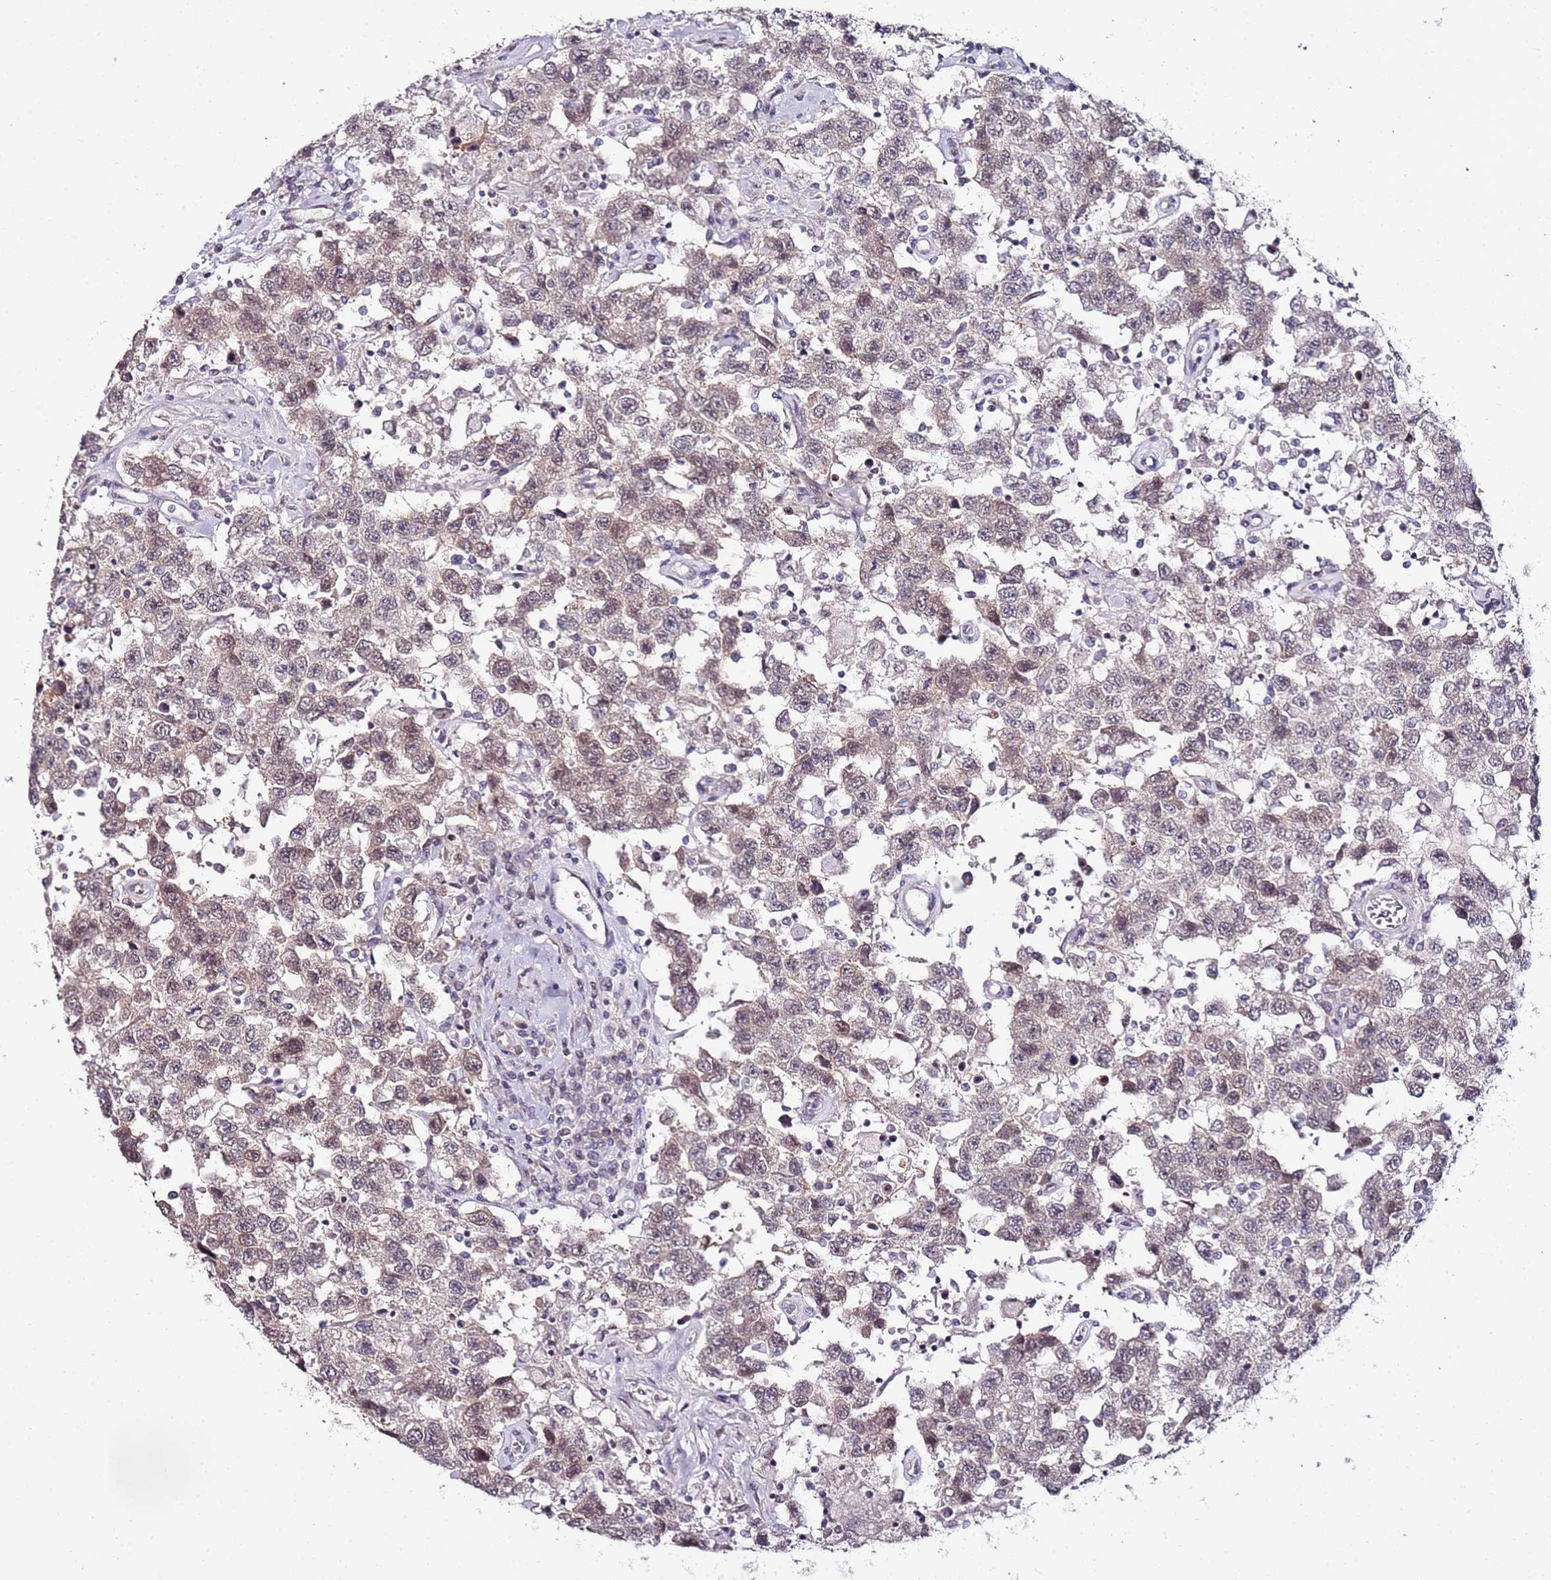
{"staining": {"intensity": "weak", "quantity": "25%-75%", "location": "cytoplasmic/membranous,nuclear"}, "tissue": "testis cancer", "cell_type": "Tumor cells", "image_type": "cancer", "snomed": [{"axis": "morphology", "description": "Seminoma, NOS"}, {"axis": "topography", "description": "Testis"}], "caption": "Immunohistochemistry histopathology image of testis cancer stained for a protein (brown), which exhibits low levels of weak cytoplasmic/membranous and nuclear staining in about 25%-75% of tumor cells.", "gene": "DUSP28", "patient": {"sex": "male", "age": 41}}